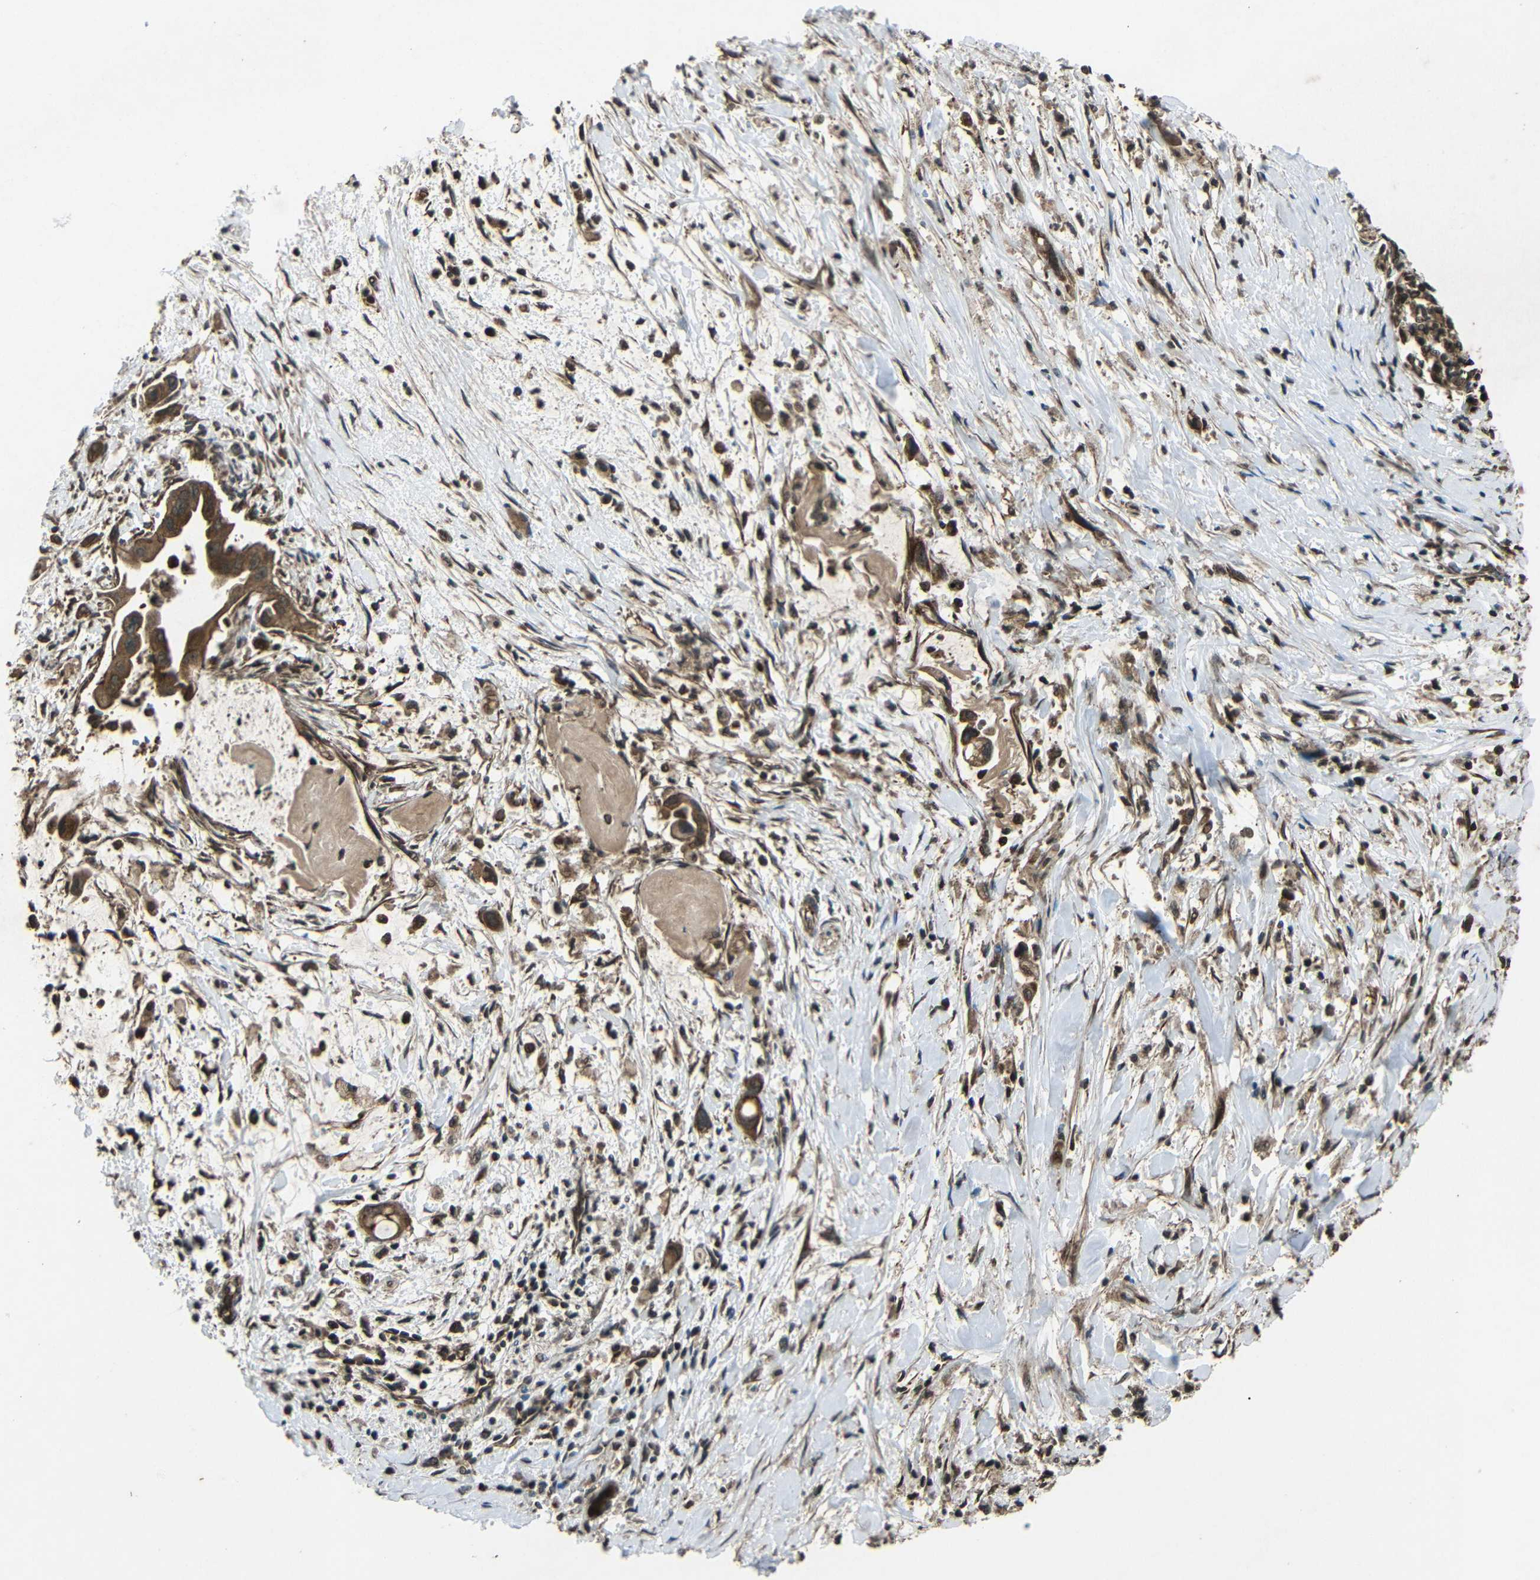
{"staining": {"intensity": "strong", "quantity": ">75%", "location": "cytoplasmic/membranous,nuclear"}, "tissue": "pancreatic cancer", "cell_type": "Tumor cells", "image_type": "cancer", "snomed": [{"axis": "morphology", "description": "Adenocarcinoma, NOS"}, {"axis": "topography", "description": "Pancreas"}], "caption": "DAB (3,3'-diaminobenzidine) immunohistochemical staining of pancreatic cancer shows strong cytoplasmic/membranous and nuclear protein positivity in about >75% of tumor cells.", "gene": "PLK2", "patient": {"sex": "male", "age": 55}}